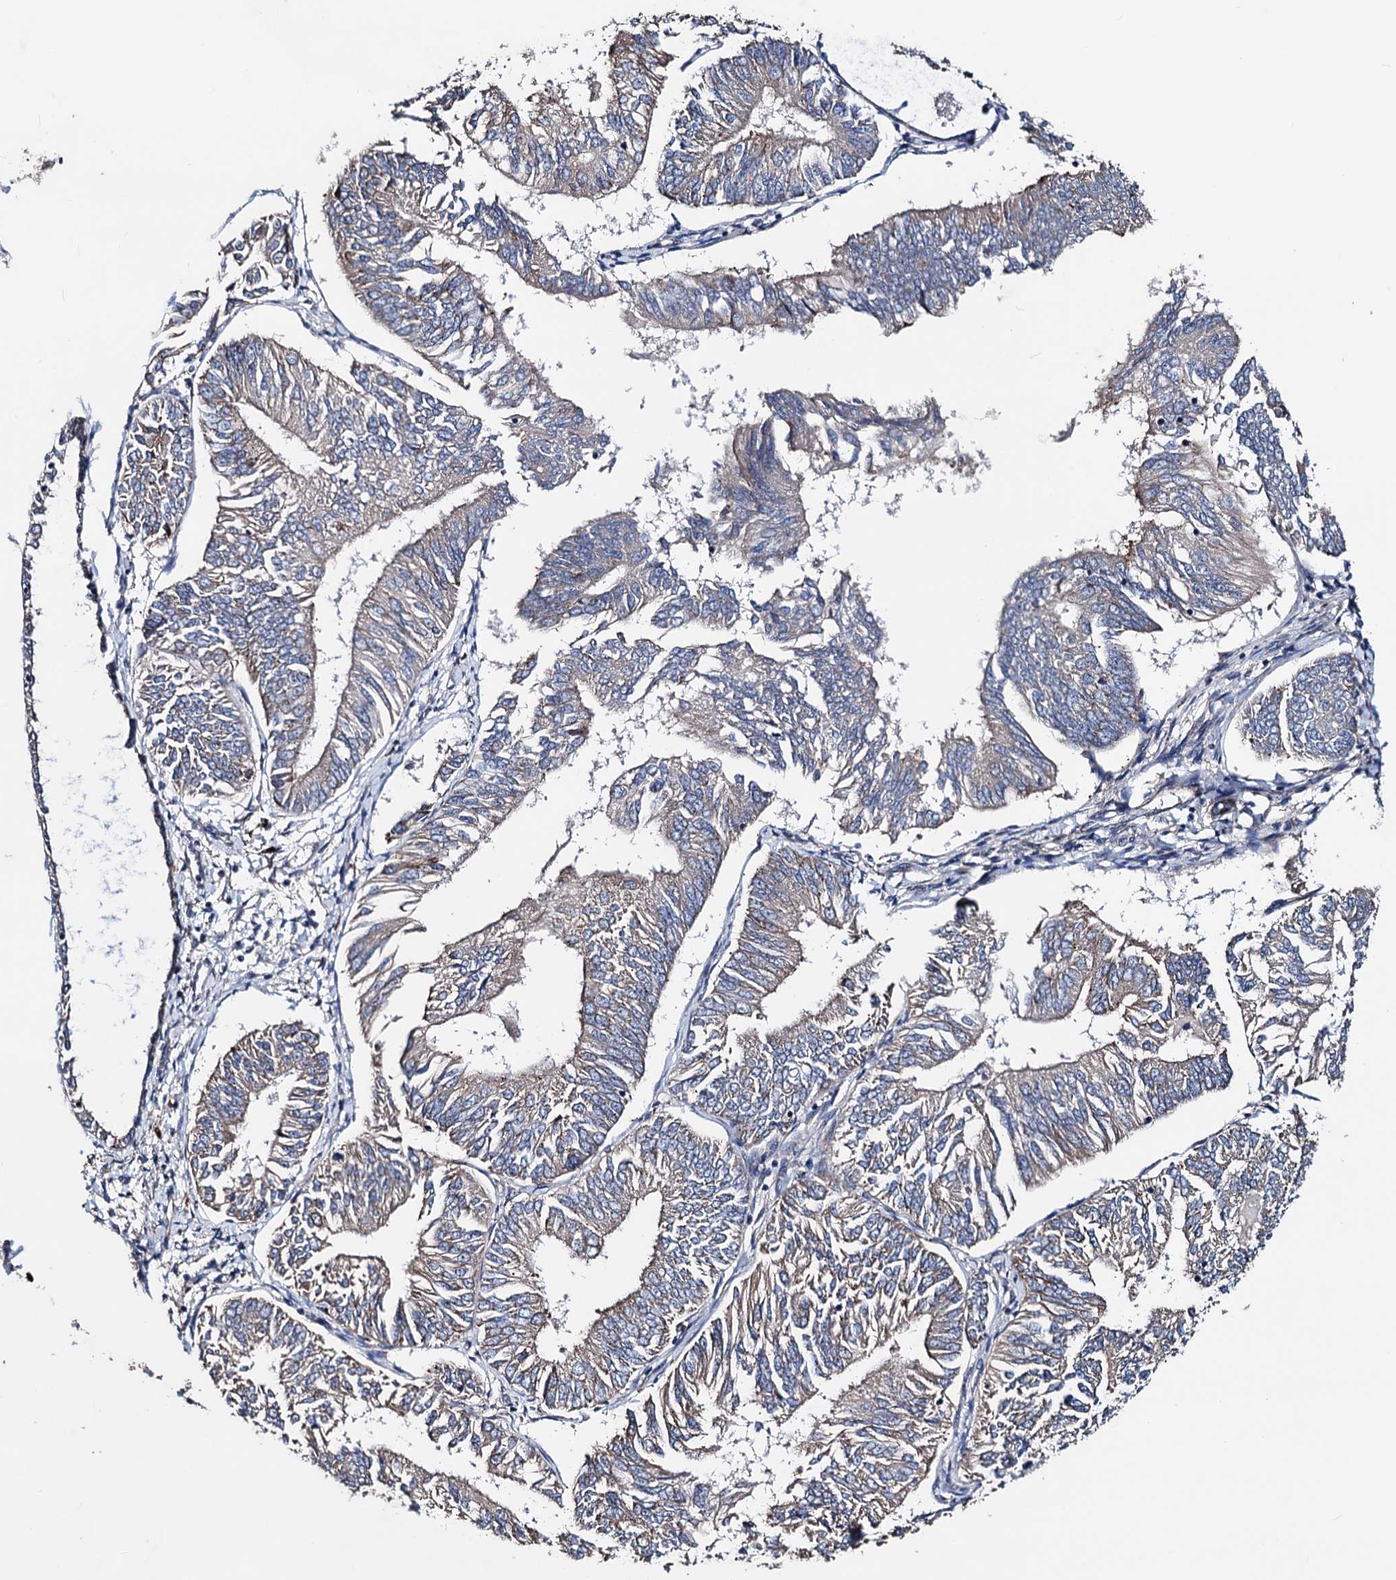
{"staining": {"intensity": "moderate", "quantity": "<25%", "location": "cytoplasmic/membranous"}, "tissue": "endometrial cancer", "cell_type": "Tumor cells", "image_type": "cancer", "snomed": [{"axis": "morphology", "description": "Adenocarcinoma, NOS"}, {"axis": "topography", "description": "Endometrium"}], "caption": "Adenocarcinoma (endometrial) stained with DAB (3,3'-diaminobenzidine) IHC reveals low levels of moderate cytoplasmic/membranous expression in about <25% of tumor cells.", "gene": "AKAP11", "patient": {"sex": "female", "age": 58}}